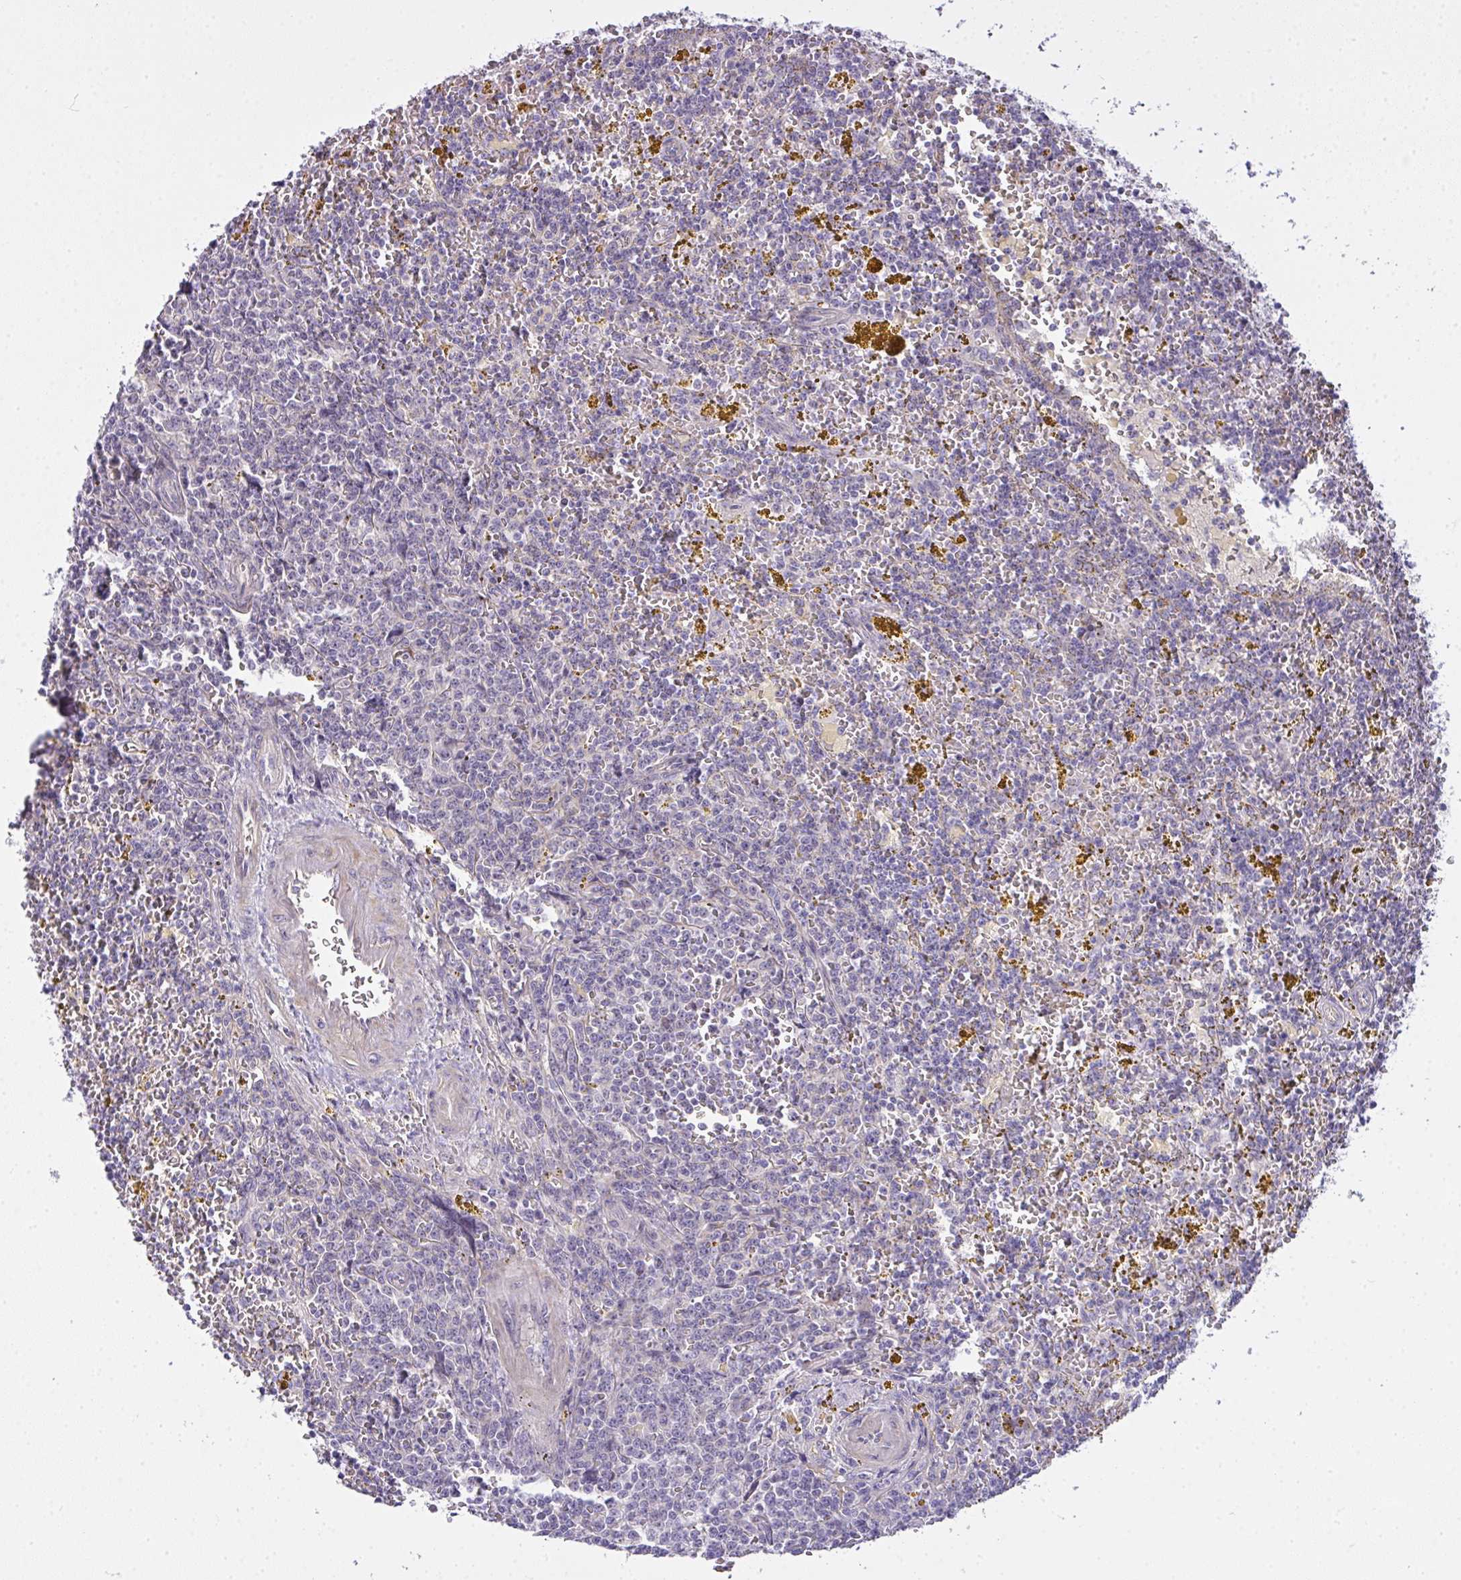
{"staining": {"intensity": "negative", "quantity": "none", "location": "none"}, "tissue": "lymphoma", "cell_type": "Tumor cells", "image_type": "cancer", "snomed": [{"axis": "morphology", "description": "Malignant lymphoma, non-Hodgkin's type, Low grade"}, {"axis": "topography", "description": "Spleen"}, {"axis": "topography", "description": "Lymph node"}], "caption": "A micrograph of lymphoma stained for a protein demonstrates no brown staining in tumor cells.", "gene": "NT5C1A", "patient": {"sex": "female", "age": 66}}